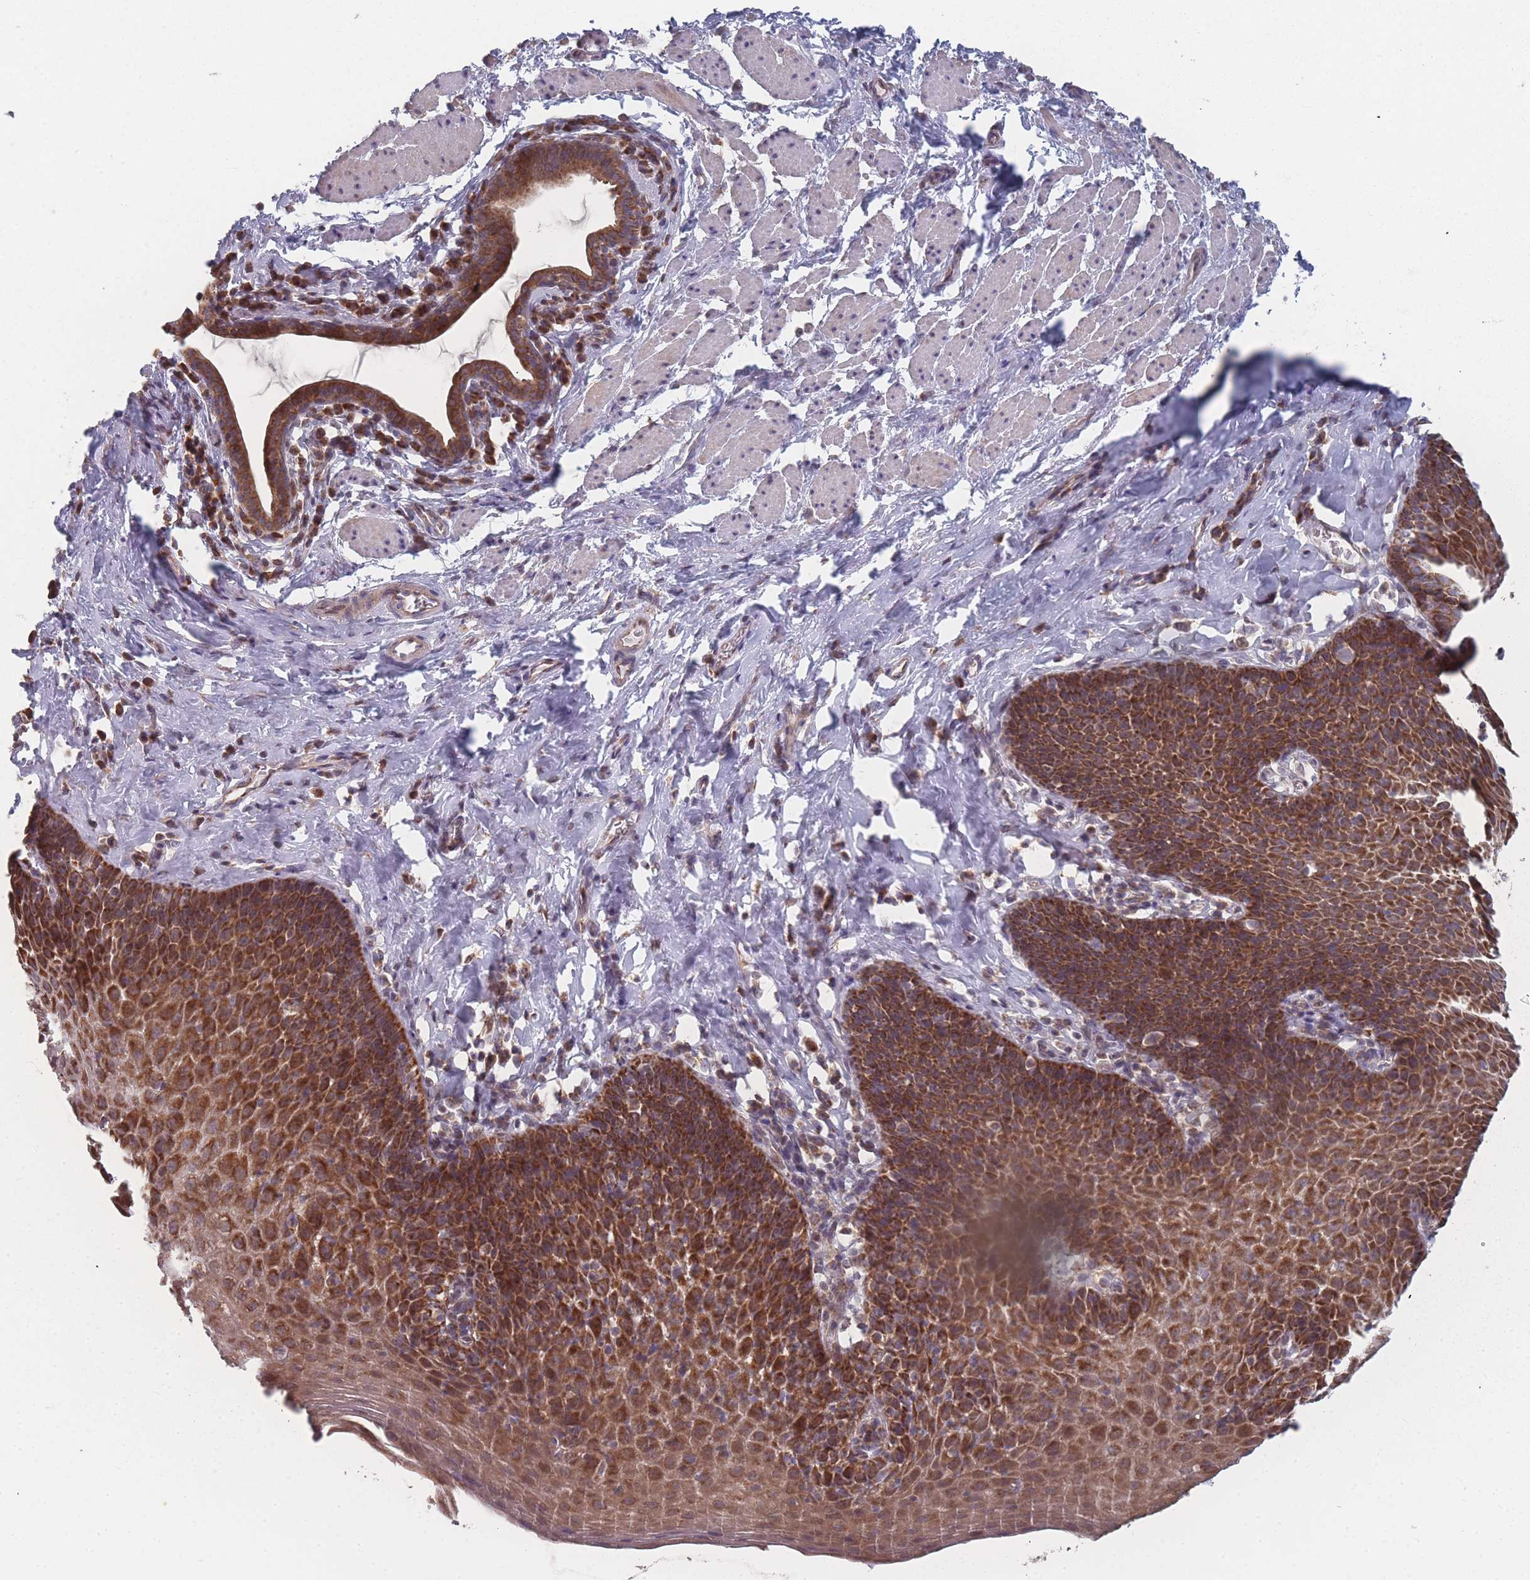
{"staining": {"intensity": "strong", "quantity": ">75%", "location": "cytoplasmic/membranous"}, "tissue": "esophagus", "cell_type": "Squamous epithelial cells", "image_type": "normal", "snomed": [{"axis": "morphology", "description": "Normal tissue, NOS"}, {"axis": "topography", "description": "Esophagus"}], "caption": "An IHC image of unremarkable tissue is shown. Protein staining in brown shows strong cytoplasmic/membranous positivity in esophagus within squamous epithelial cells.", "gene": "PSMB3", "patient": {"sex": "female", "age": 61}}